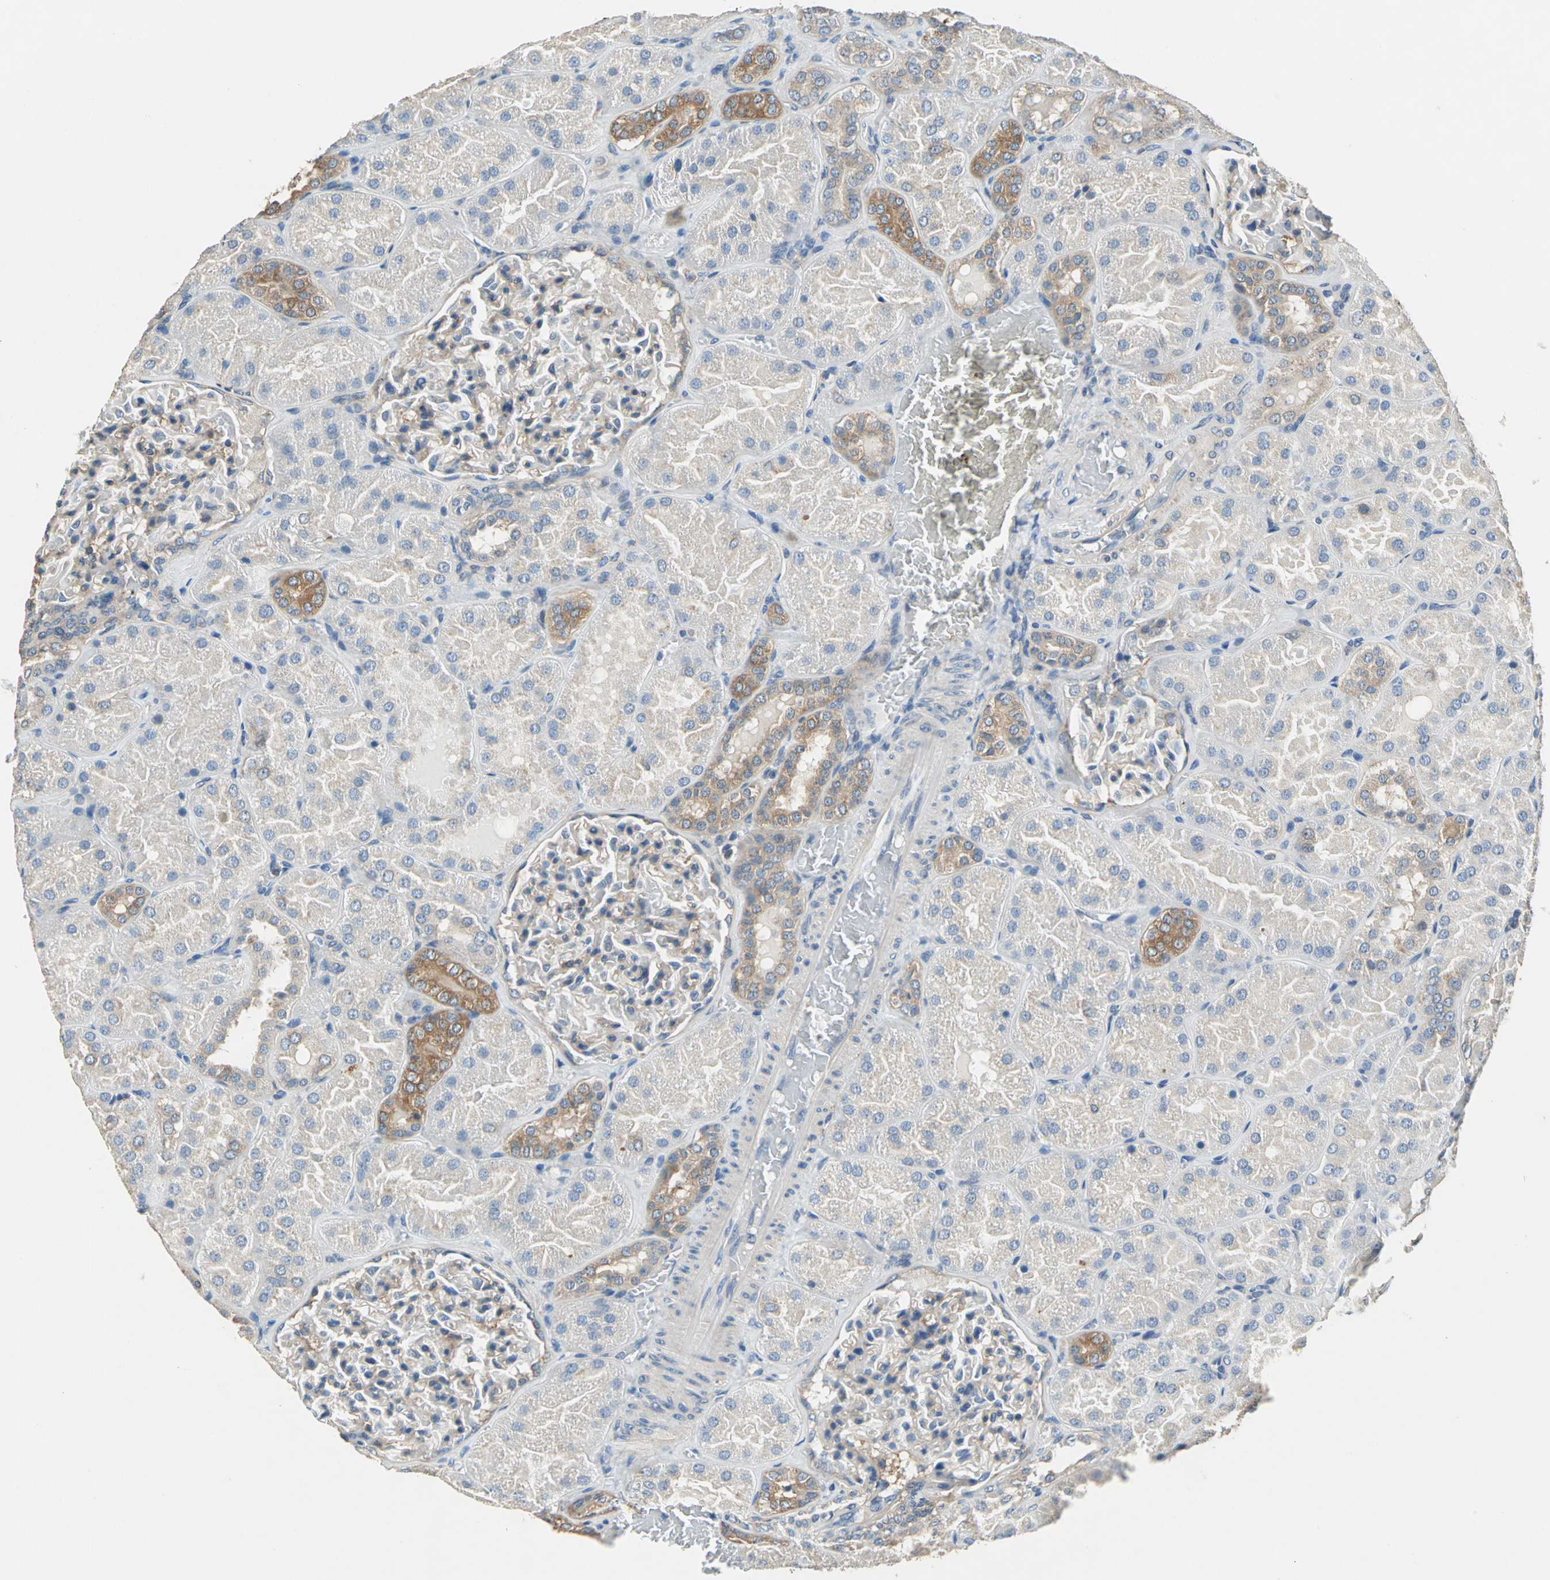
{"staining": {"intensity": "weak", "quantity": "<25%", "location": "cytoplasmic/membranous"}, "tissue": "kidney", "cell_type": "Cells in glomeruli", "image_type": "normal", "snomed": [{"axis": "morphology", "description": "Normal tissue, NOS"}, {"axis": "topography", "description": "Kidney"}], "caption": "Immunohistochemistry (IHC) image of normal kidney stained for a protein (brown), which shows no expression in cells in glomeruli.", "gene": "PRKCA", "patient": {"sex": "male", "age": 28}}